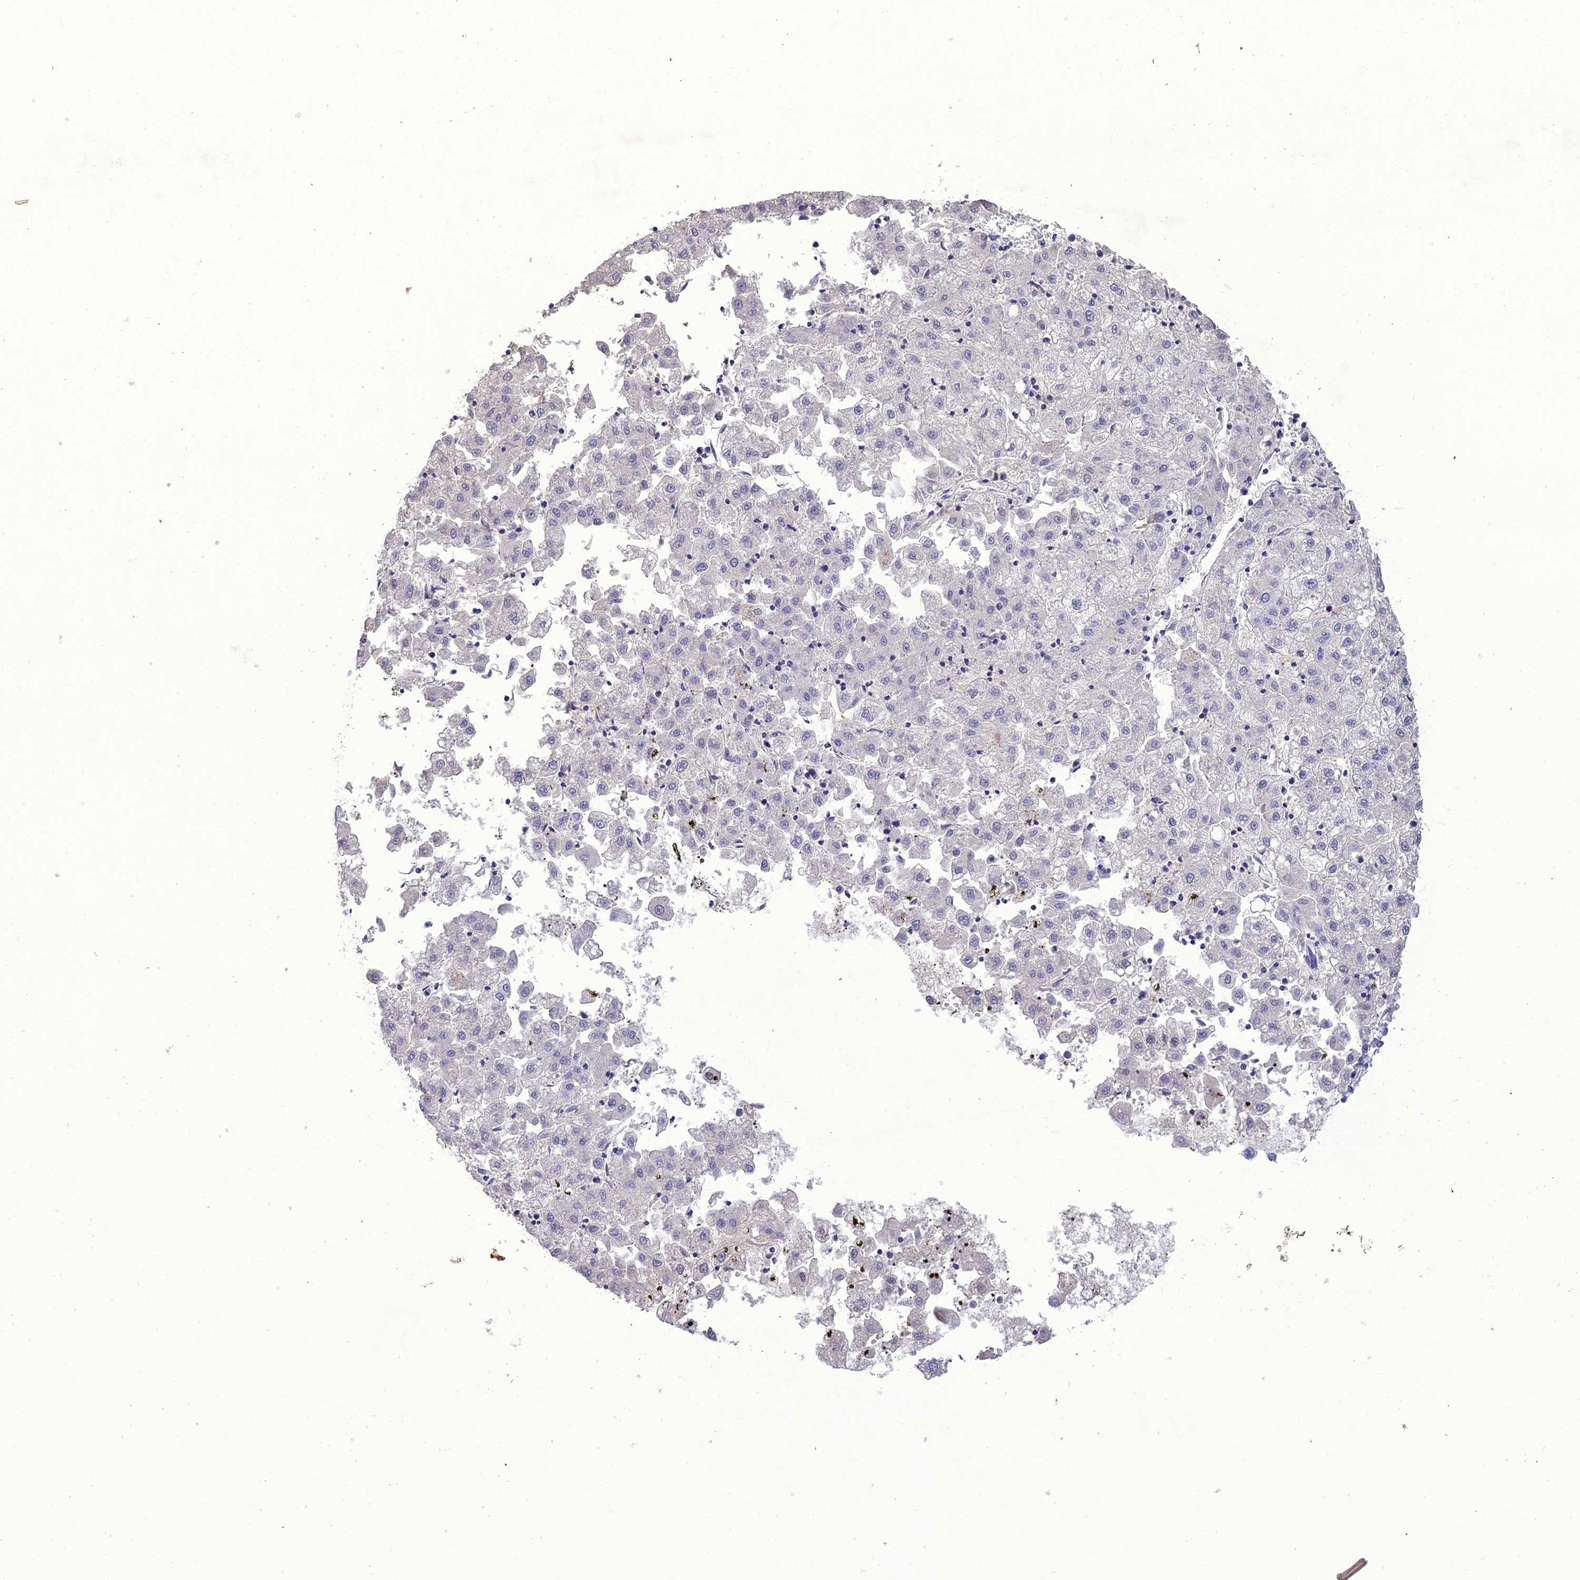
{"staining": {"intensity": "negative", "quantity": "none", "location": "none"}, "tissue": "liver cancer", "cell_type": "Tumor cells", "image_type": "cancer", "snomed": [{"axis": "morphology", "description": "Carcinoma, Hepatocellular, NOS"}, {"axis": "topography", "description": "Liver"}], "caption": "A high-resolution histopathology image shows IHC staining of liver cancer (hepatocellular carcinoma), which exhibits no significant positivity in tumor cells.", "gene": "SNX24", "patient": {"sex": "male", "age": 72}}